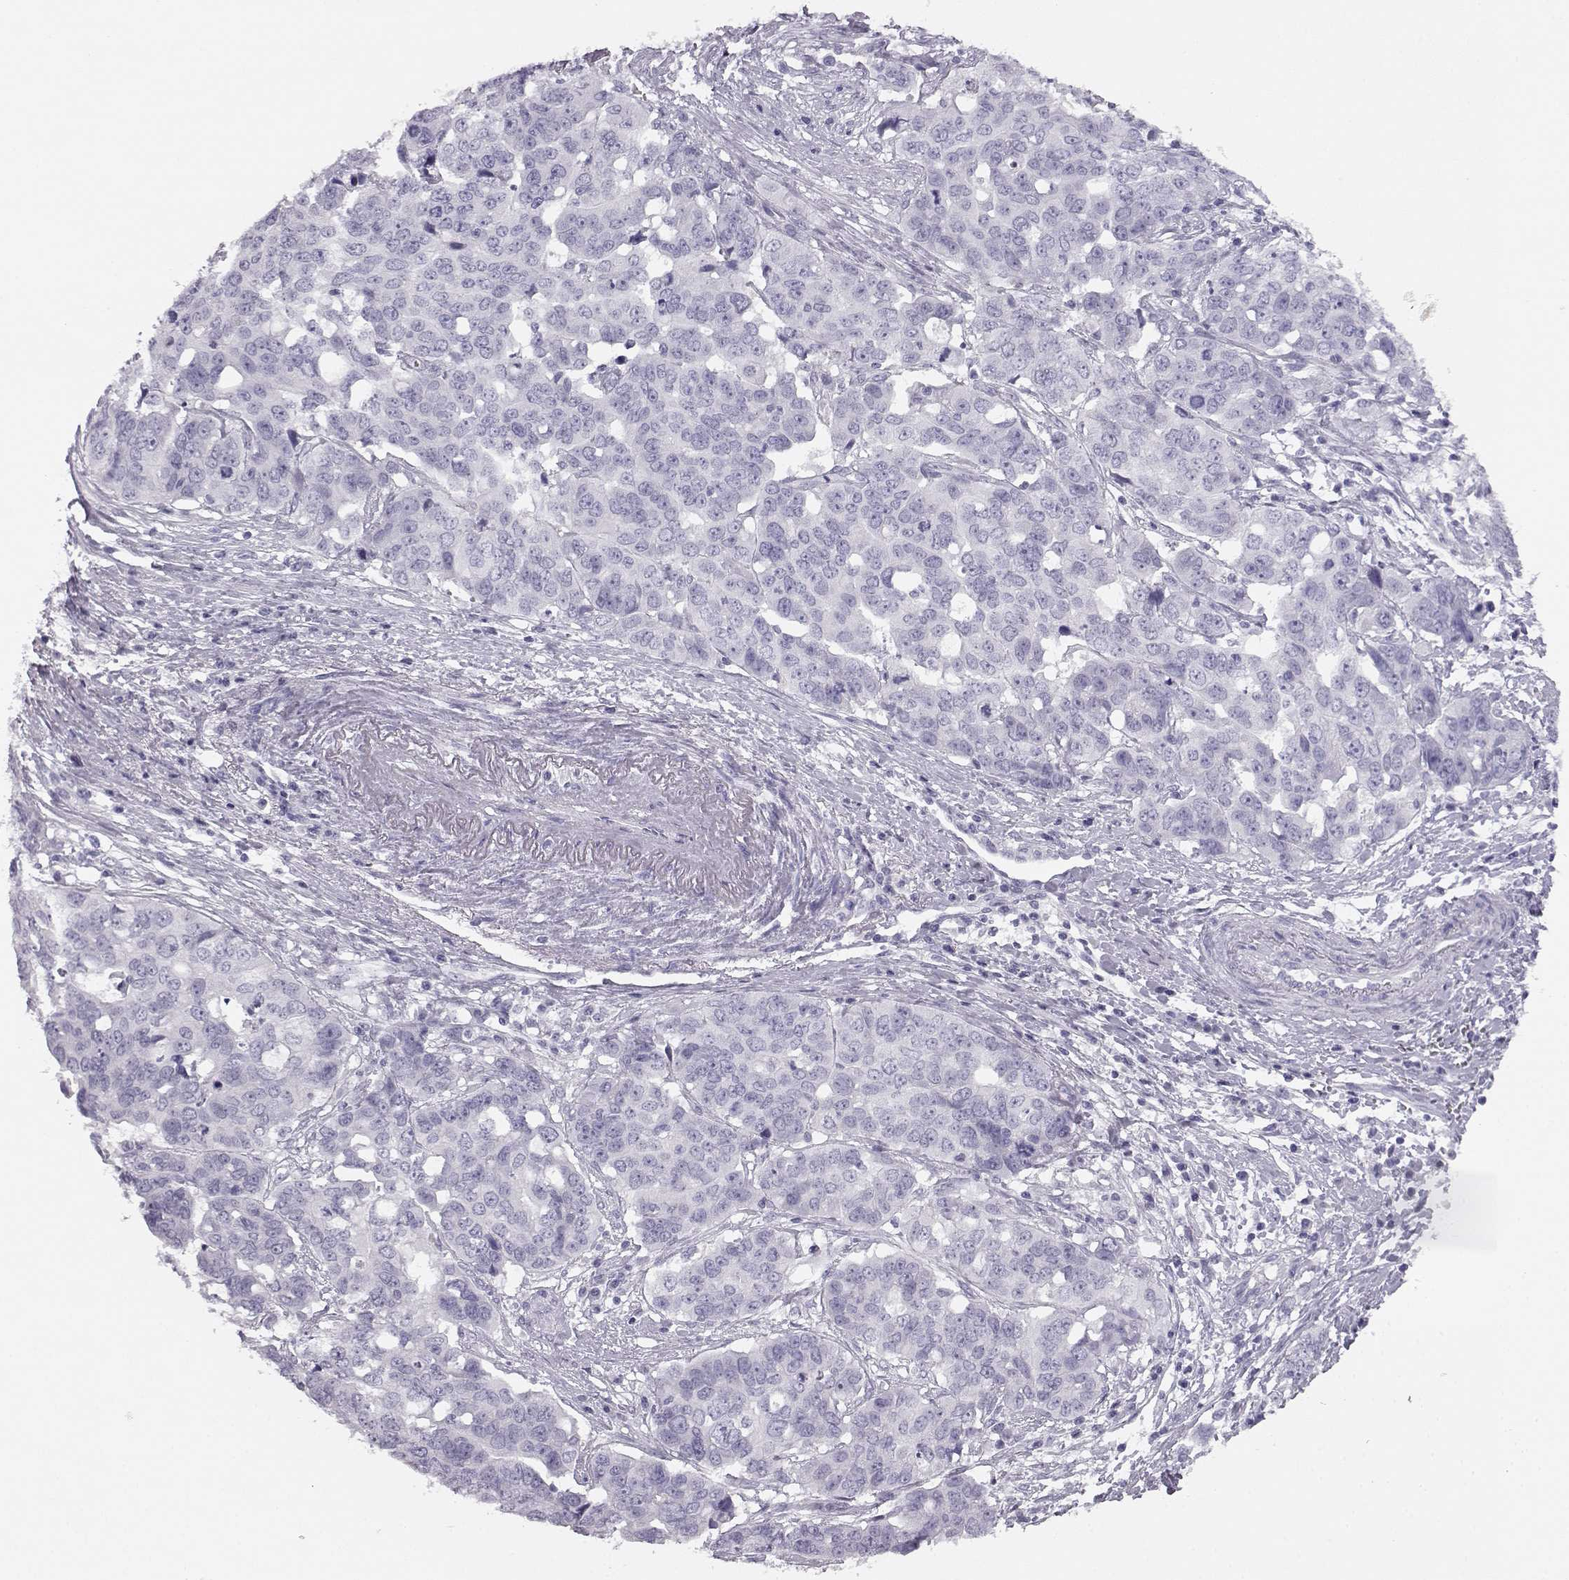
{"staining": {"intensity": "negative", "quantity": "none", "location": "none"}, "tissue": "ovarian cancer", "cell_type": "Tumor cells", "image_type": "cancer", "snomed": [{"axis": "morphology", "description": "Carcinoma, endometroid"}, {"axis": "topography", "description": "Ovary"}], "caption": "The immunohistochemistry image has no significant expression in tumor cells of ovarian cancer (endometroid carcinoma) tissue. (DAB immunohistochemistry, high magnification).", "gene": "BFSP2", "patient": {"sex": "female", "age": 78}}